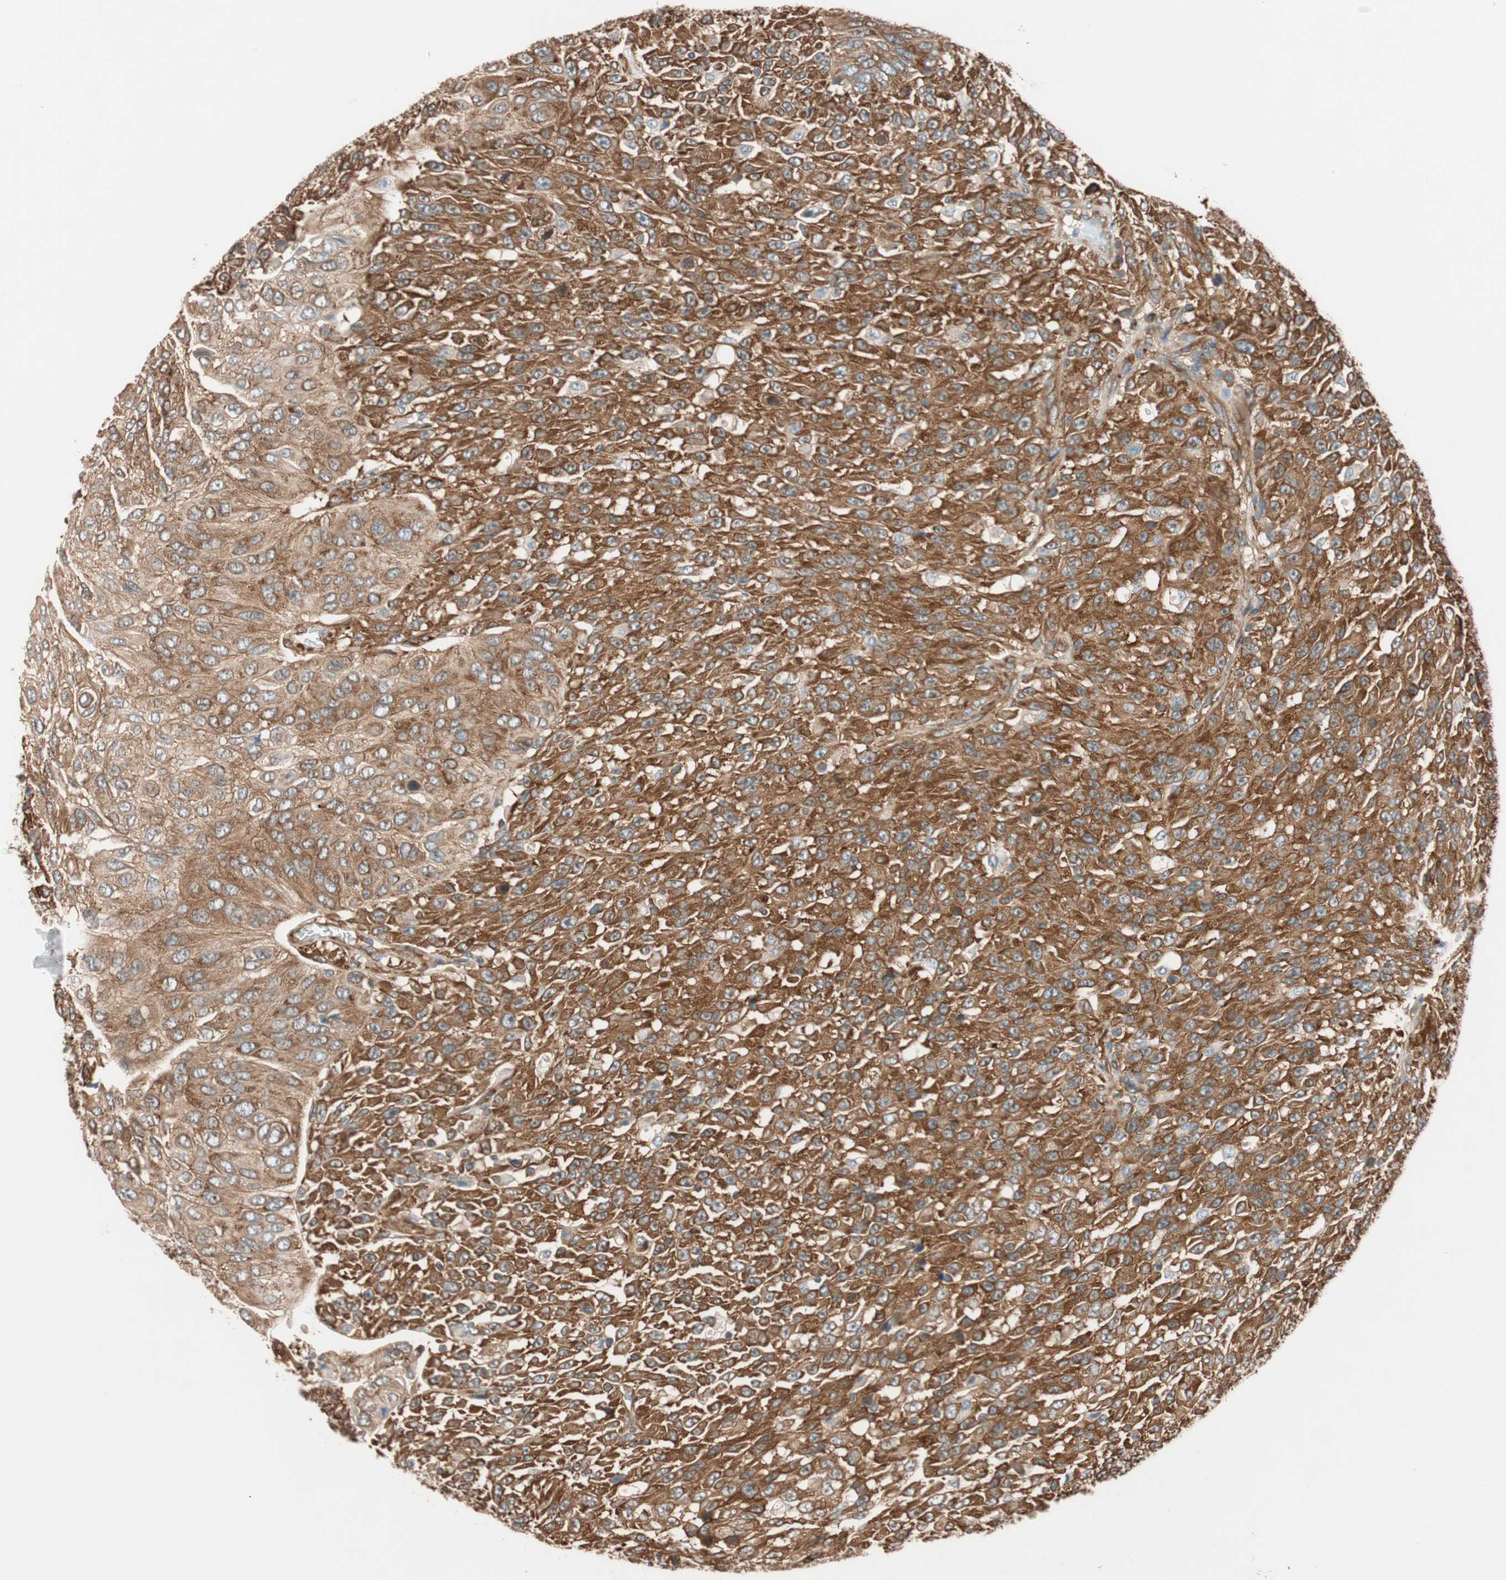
{"staining": {"intensity": "strong", "quantity": ">75%", "location": "cytoplasmic/membranous"}, "tissue": "urothelial cancer", "cell_type": "Tumor cells", "image_type": "cancer", "snomed": [{"axis": "morphology", "description": "Urothelial carcinoma, High grade"}, {"axis": "topography", "description": "Urinary bladder"}], "caption": "Urothelial cancer tissue reveals strong cytoplasmic/membranous staining in about >75% of tumor cells, visualized by immunohistochemistry. (IHC, brightfield microscopy, high magnification).", "gene": "WASL", "patient": {"sex": "male", "age": 66}}